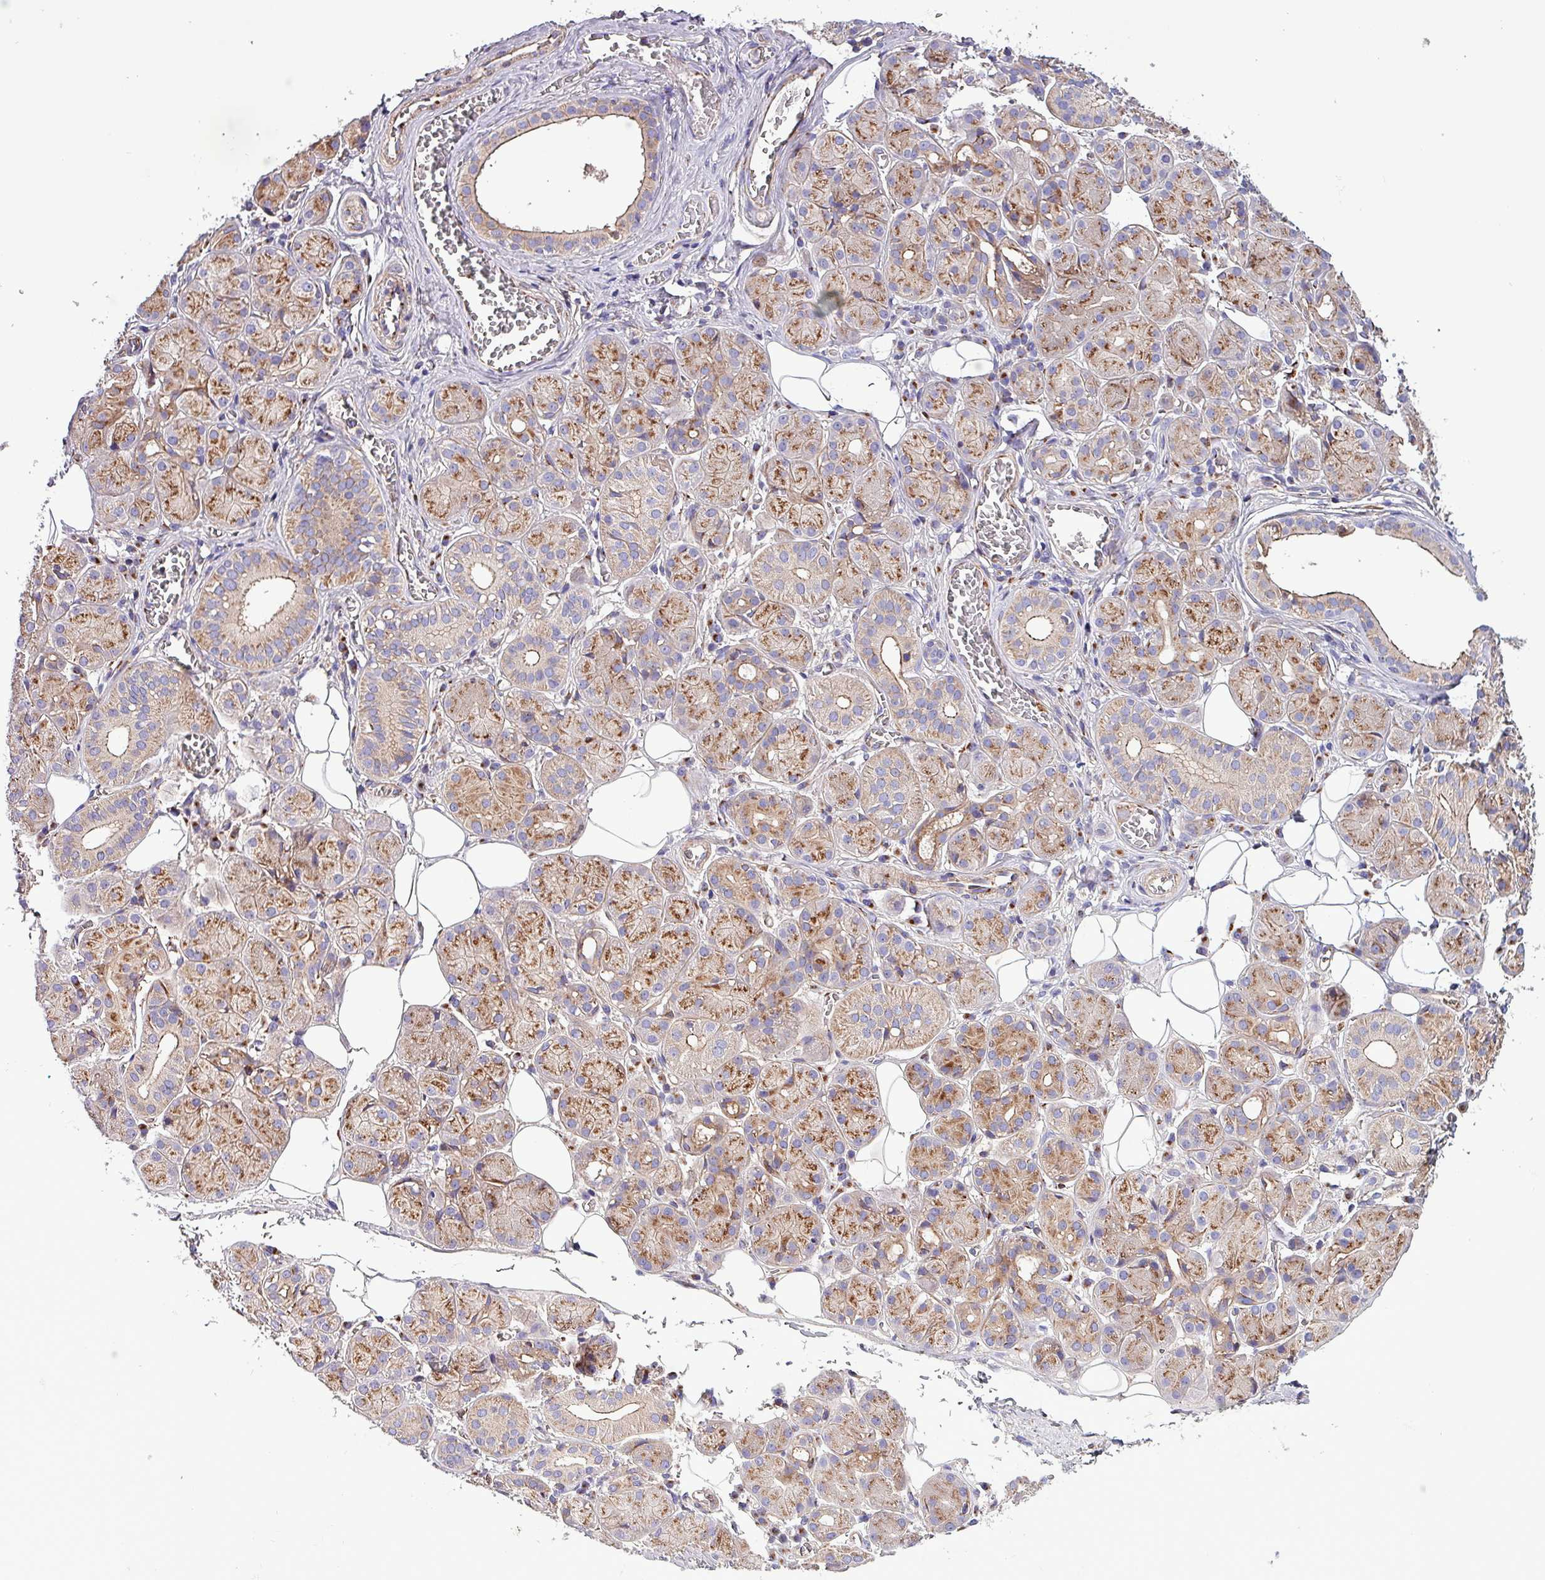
{"staining": {"intensity": "moderate", "quantity": ">75%", "location": "cytoplasmic/membranous"}, "tissue": "salivary gland", "cell_type": "Glandular cells", "image_type": "normal", "snomed": [{"axis": "morphology", "description": "Squamous cell carcinoma, NOS"}, {"axis": "topography", "description": "Skin"}, {"axis": "topography", "description": "Head-Neck"}], "caption": "This is a histology image of IHC staining of normal salivary gland, which shows moderate expression in the cytoplasmic/membranous of glandular cells.", "gene": "VAMP4", "patient": {"sex": "male", "age": 80}}